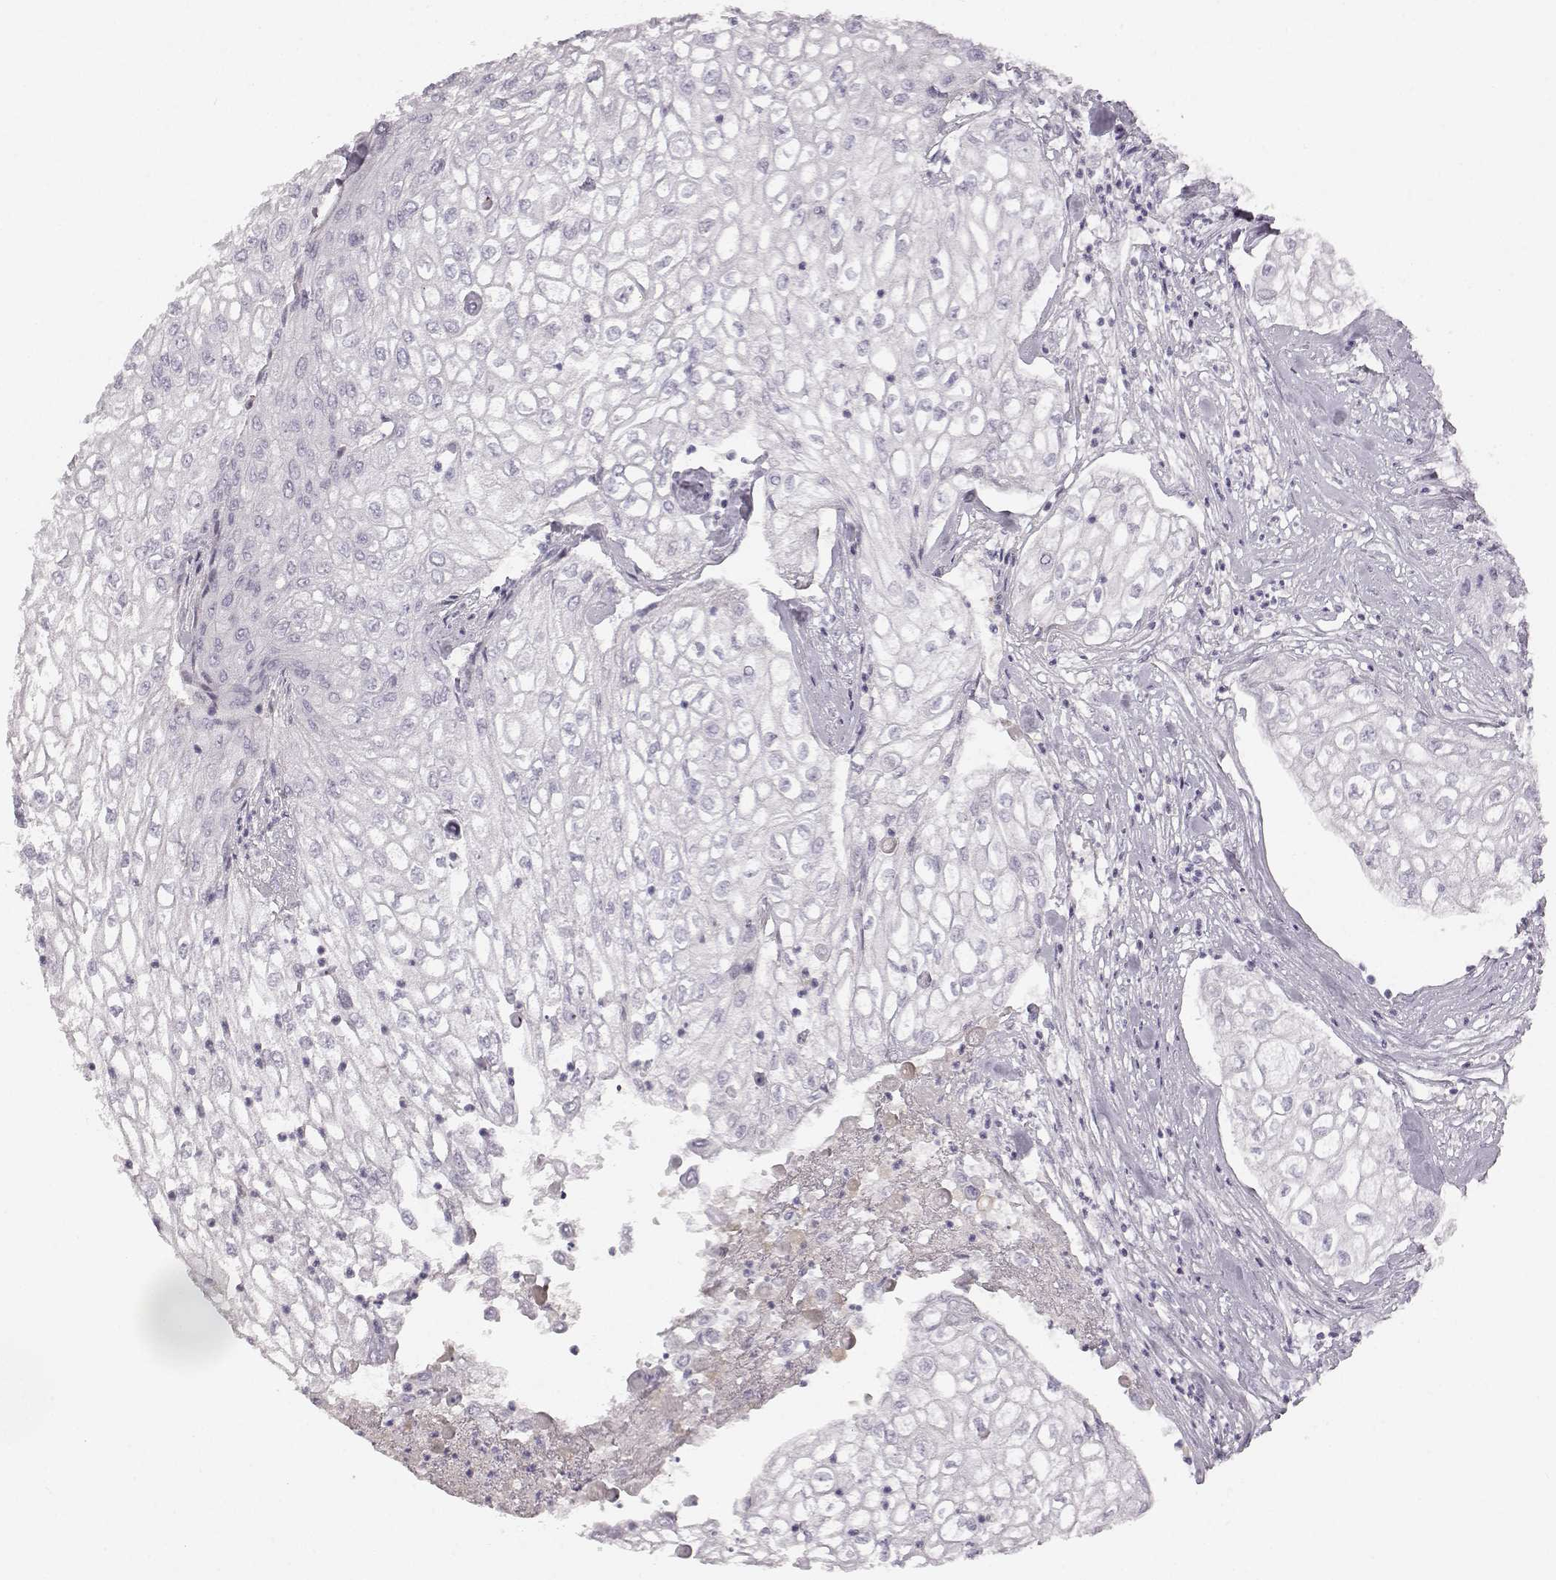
{"staining": {"intensity": "negative", "quantity": "none", "location": "none"}, "tissue": "urothelial cancer", "cell_type": "Tumor cells", "image_type": "cancer", "snomed": [{"axis": "morphology", "description": "Urothelial carcinoma, High grade"}, {"axis": "topography", "description": "Urinary bladder"}], "caption": "Urothelial cancer was stained to show a protein in brown. There is no significant expression in tumor cells.", "gene": "KIAA0319", "patient": {"sex": "male", "age": 62}}